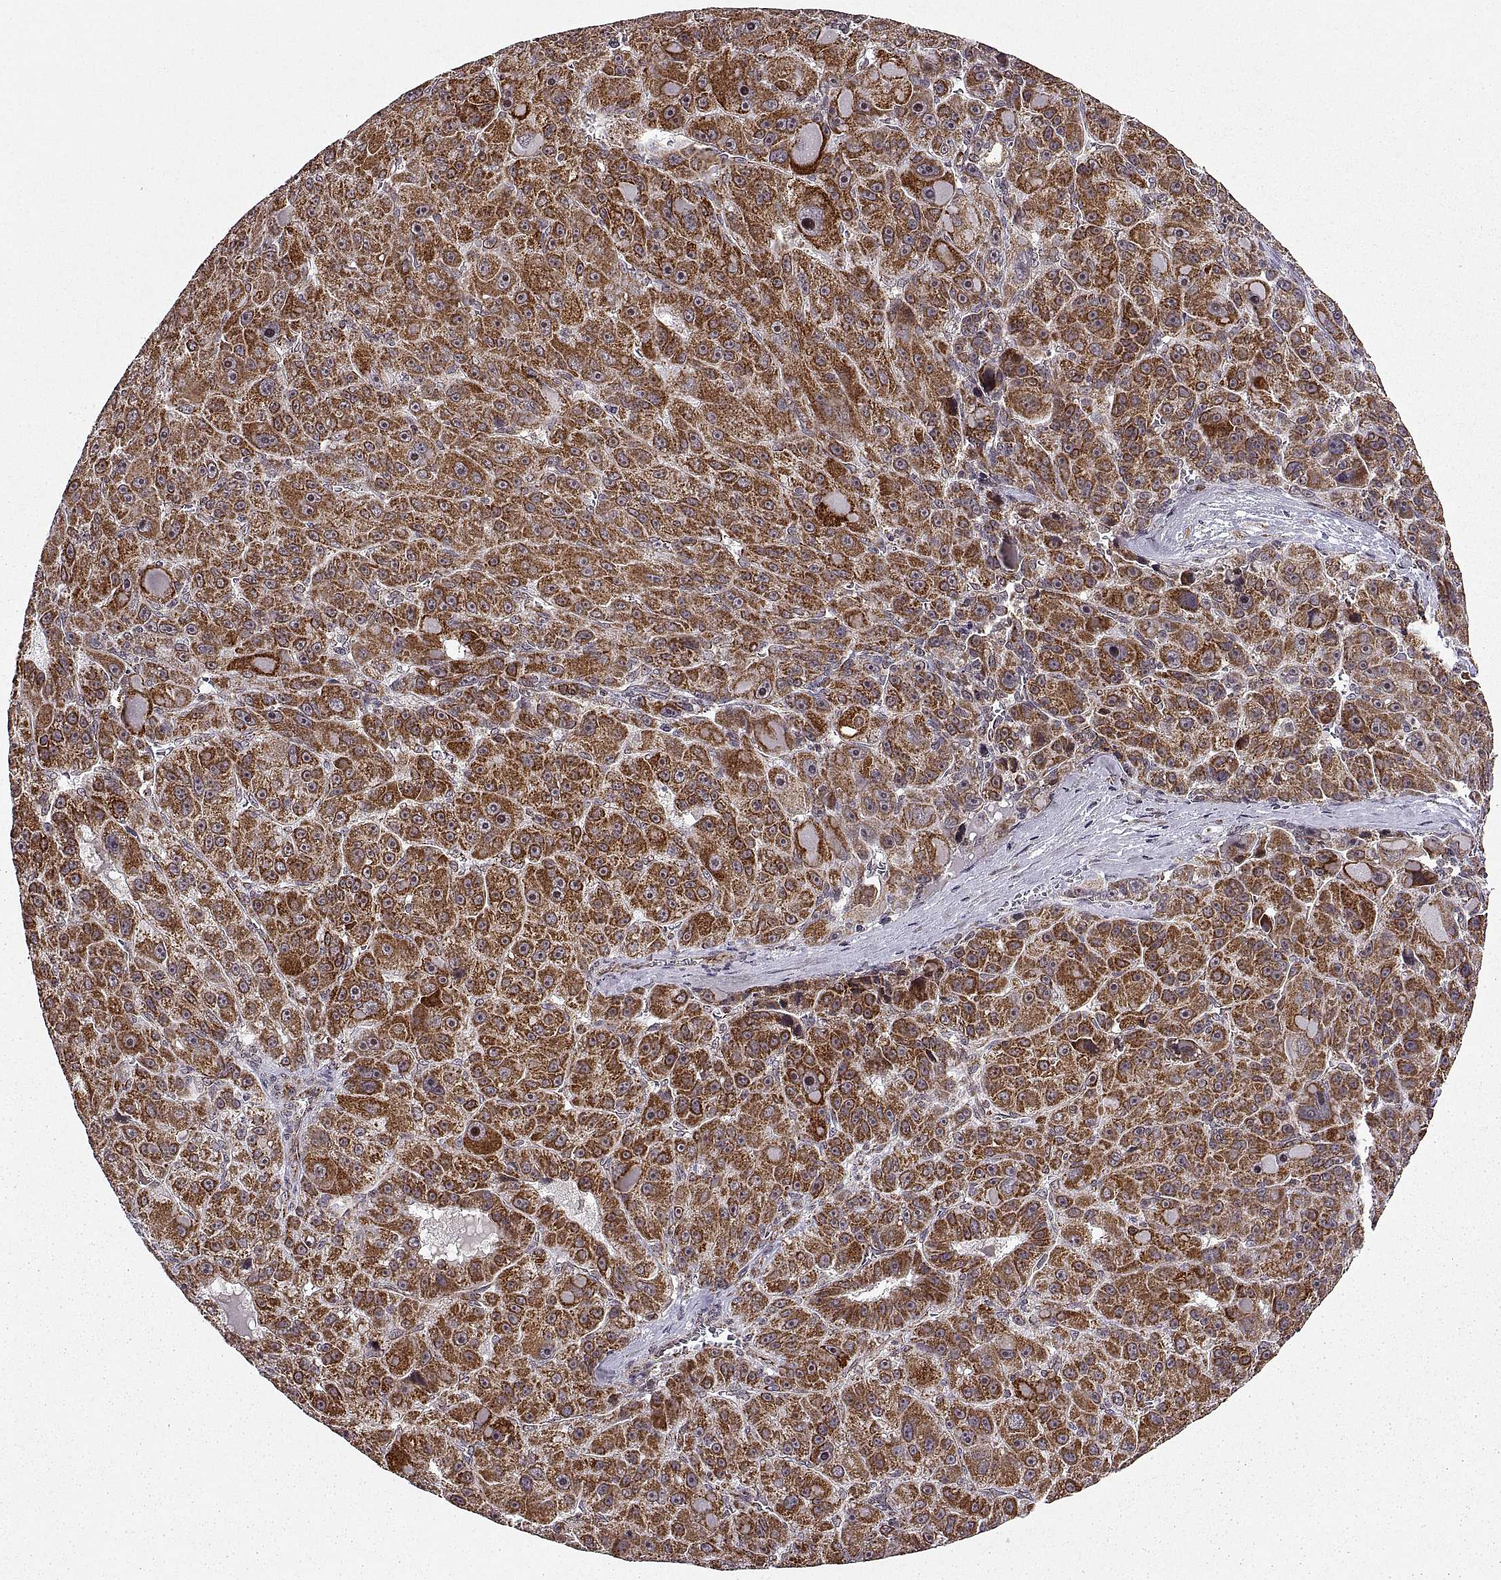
{"staining": {"intensity": "strong", "quantity": ">75%", "location": "cytoplasmic/membranous"}, "tissue": "liver cancer", "cell_type": "Tumor cells", "image_type": "cancer", "snomed": [{"axis": "morphology", "description": "Carcinoma, Hepatocellular, NOS"}, {"axis": "topography", "description": "Liver"}], "caption": "Immunohistochemical staining of liver cancer (hepatocellular carcinoma) demonstrates high levels of strong cytoplasmic/membranous protein expression in about >75% of tumor cells.", "gene": "MANBAL", "patient": {"sex": "male", "age": 76}}